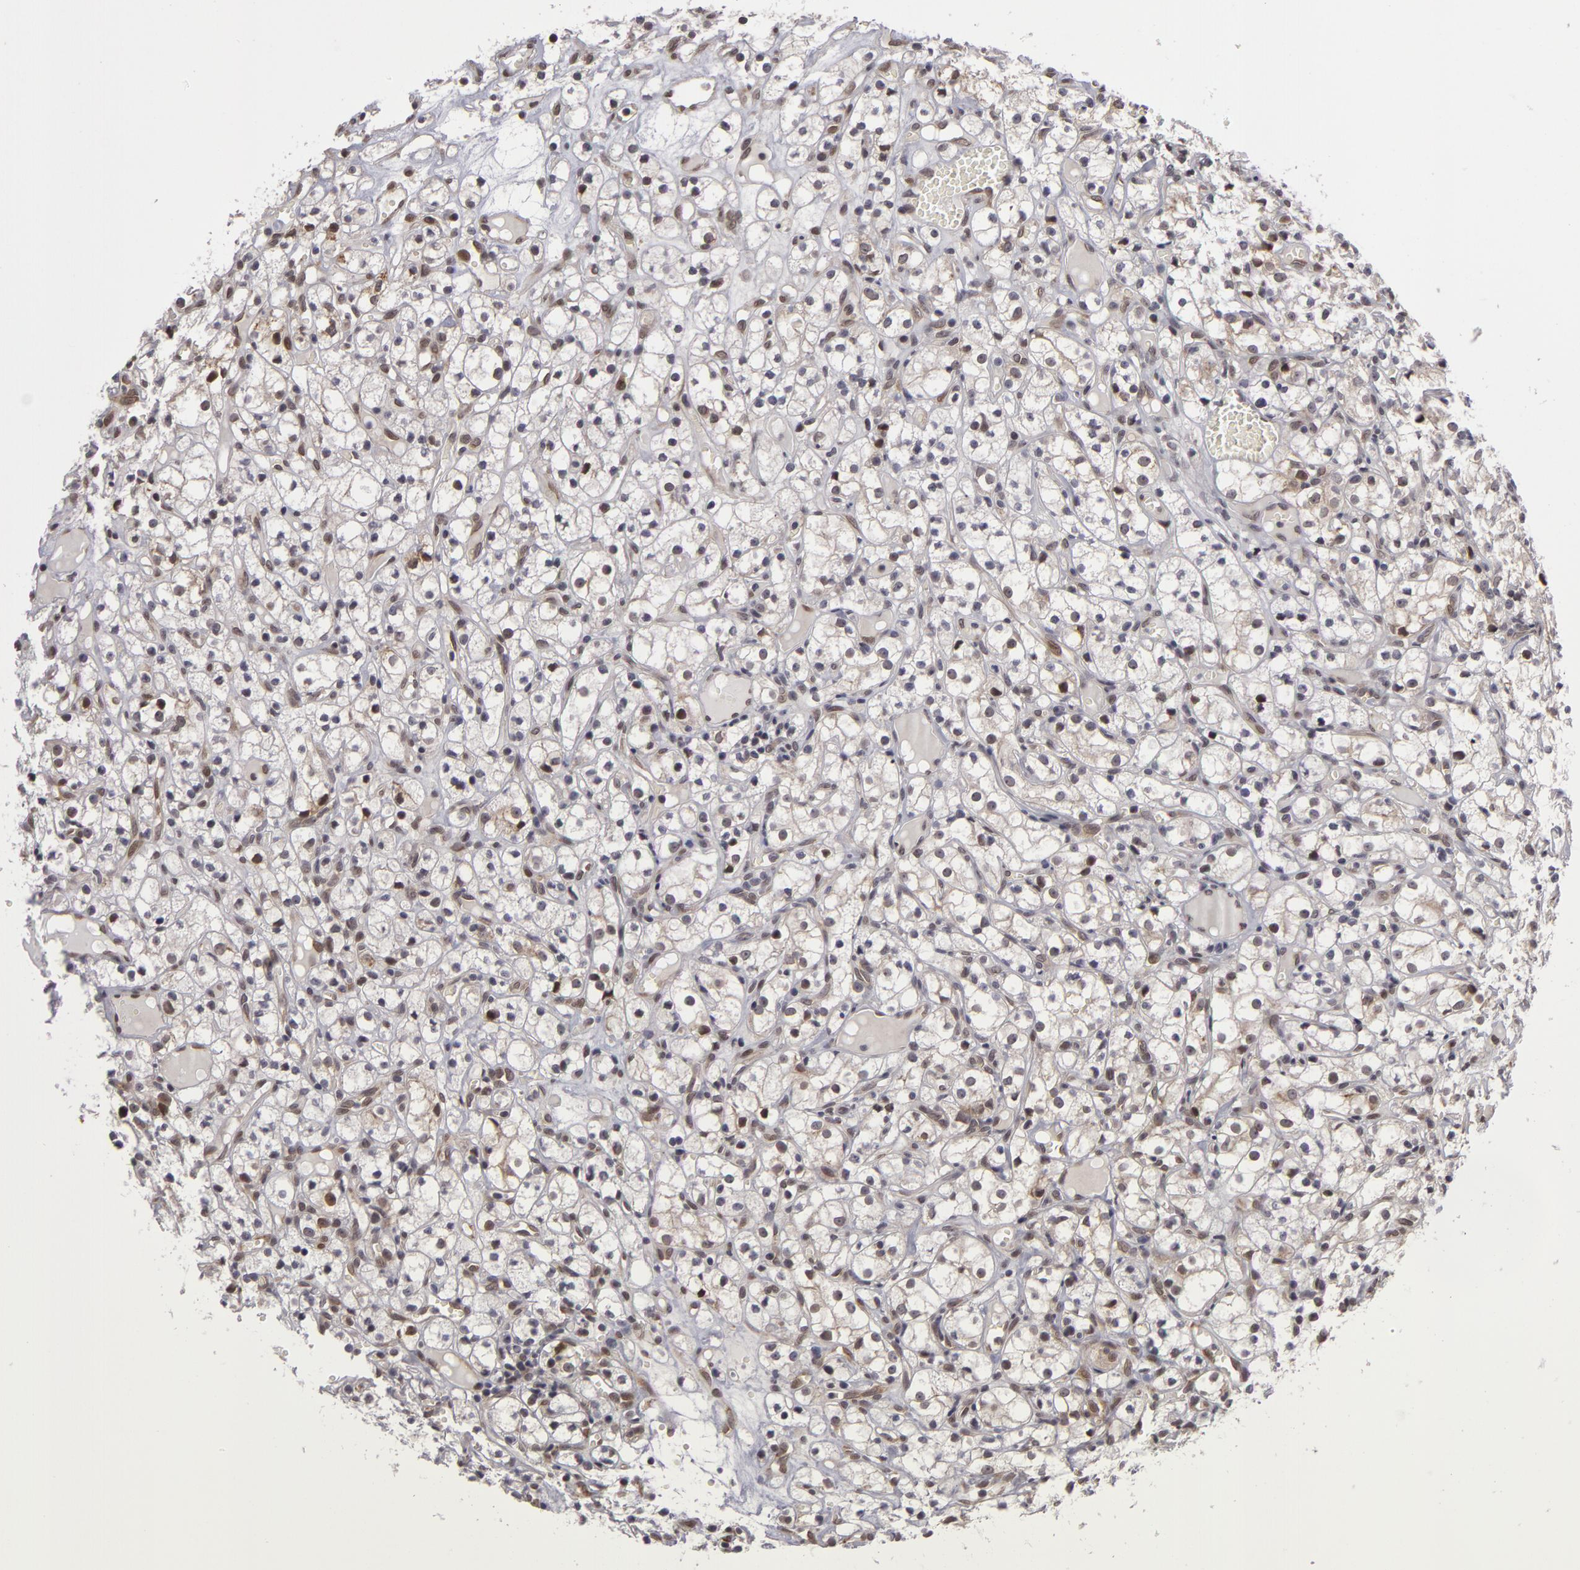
{"staining": {"intensity": "weak", "quantity": "<25%", "location": "nuclear"}, "tissue": "renal cancer", "cell_type": "Tumor cells", "image_type": "cancer", "snomed": [{"axis": "morphology", "description": "Adenocarcinoma, NOS"}, {"axis": "topography", "description": "Kidney"}], "caption": "This is a histopathology image of immunohistochemistry staining of adenocarcinoma (renal), which shows no expression in tumor cells.", "gene": "ZNF133", "patient": {"sex": "male", "age": 61}}